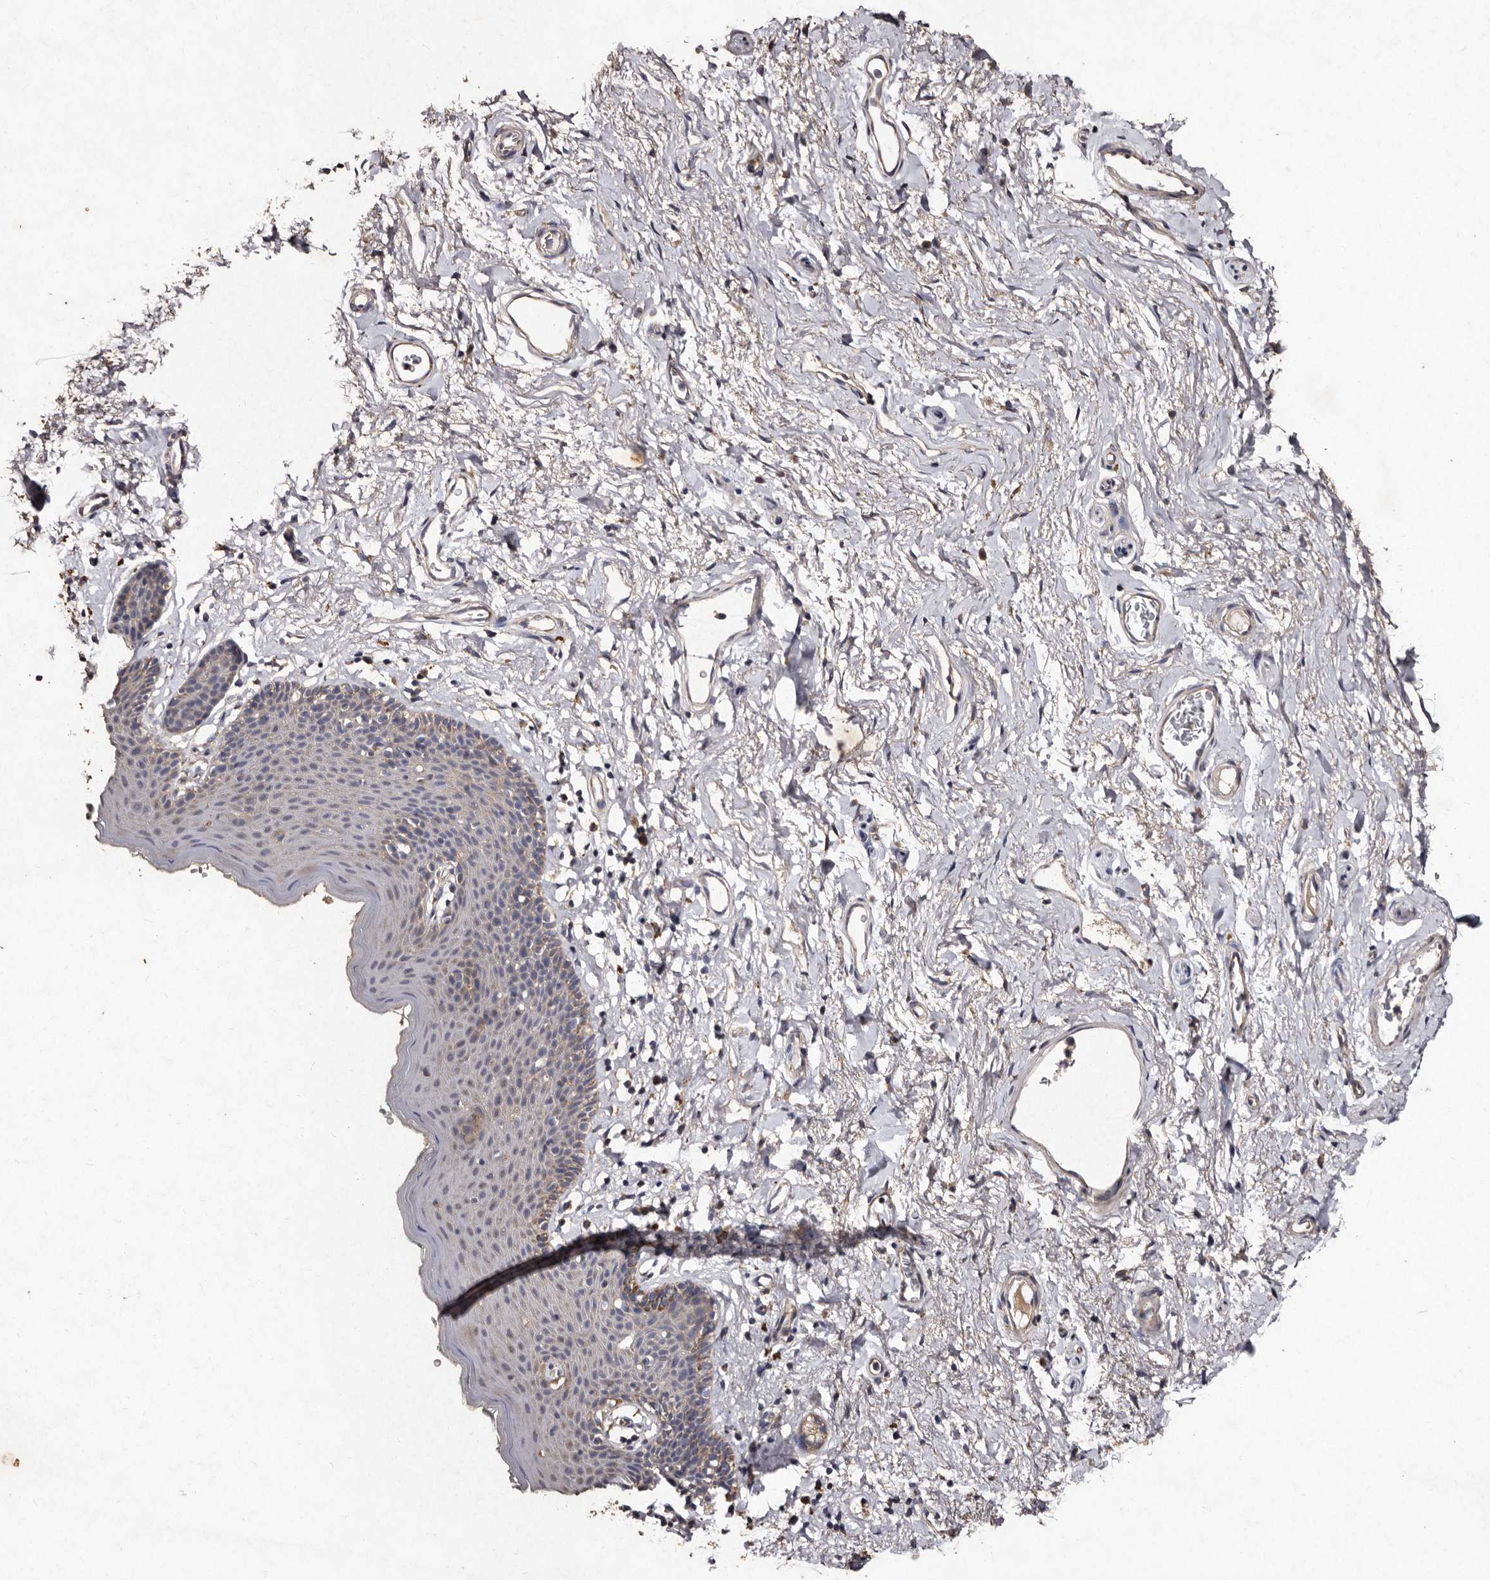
{"staining": {"intensity": "moderate", "quantity": "25%-75%", "location": "cytoplasmic/membranous"}, "tissue": "skin", "cell_type": "Epidermal cells", "image_type": "normal", "snomed": [{"axis": "morphology", "description": "Normal tissue, NOS"}, {"axis": "topography", "description": "Vulva"}], "caption": "This image displays immunohistochemistry staining of unremarkable human skin, with medium moderate cytoplasmic/membranous expression in about 25%-75% of epidermal cells.", "gene": "TFB1M", "patient": {"sex": "female", "age": 66}}